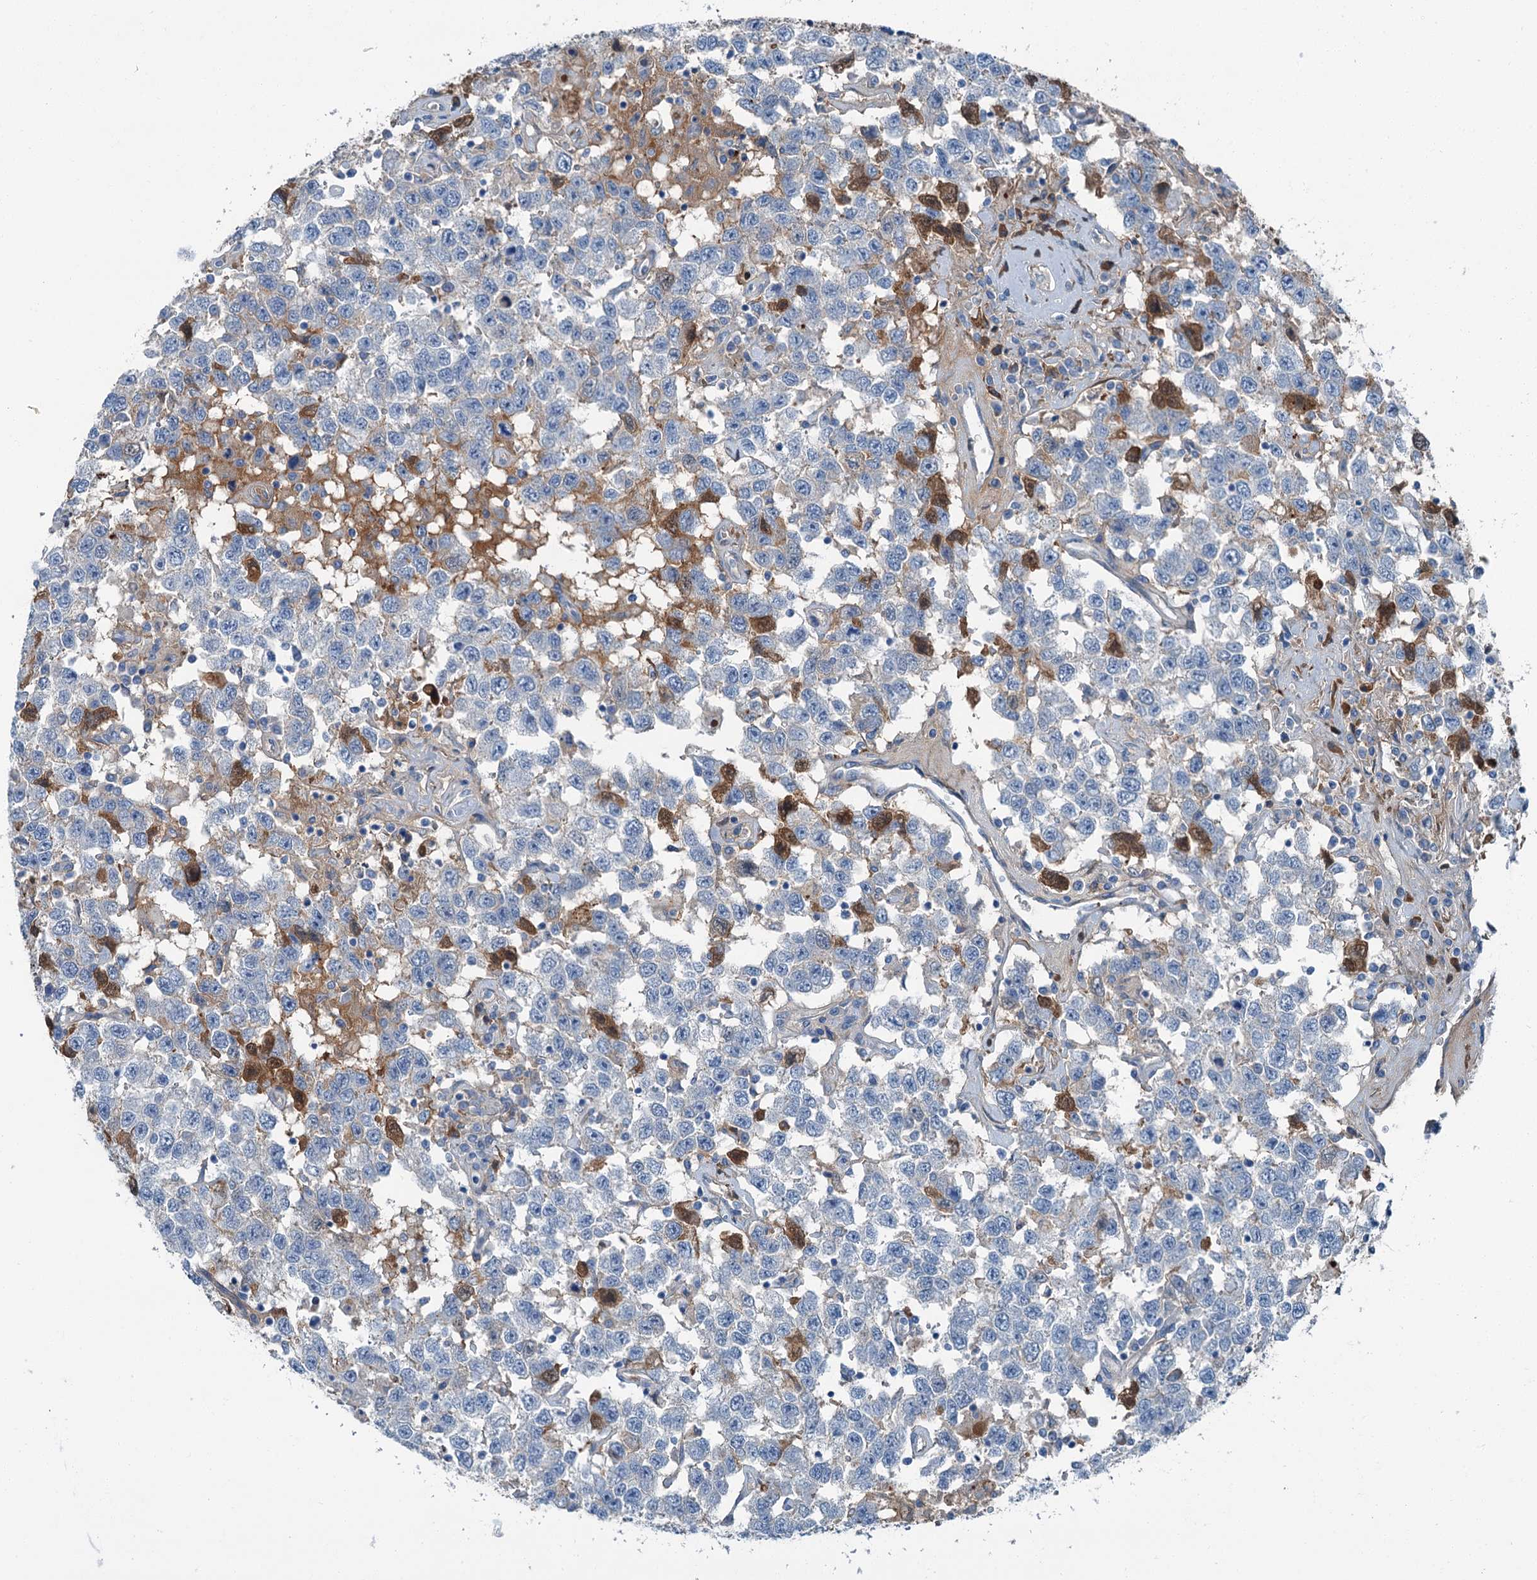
{"staining": {"intensity": "negative", "quantity": "none", "location": "none"}, "tissue": "testis cancer", "cell_type": "Tumor cells", "image_type": "cancer", "snomed": [{"axis": "morphology", "description": "Seminoma, NOS"}, {"axis": "topography", "description": "Testis"}], "caption": "Seminoma (testis) stained for a protein using immunohistochemistry (IHC) demonstrates no positivity tumor cells.", "gene": "AXL", "patient": {"sex": "male", "age": 41}}